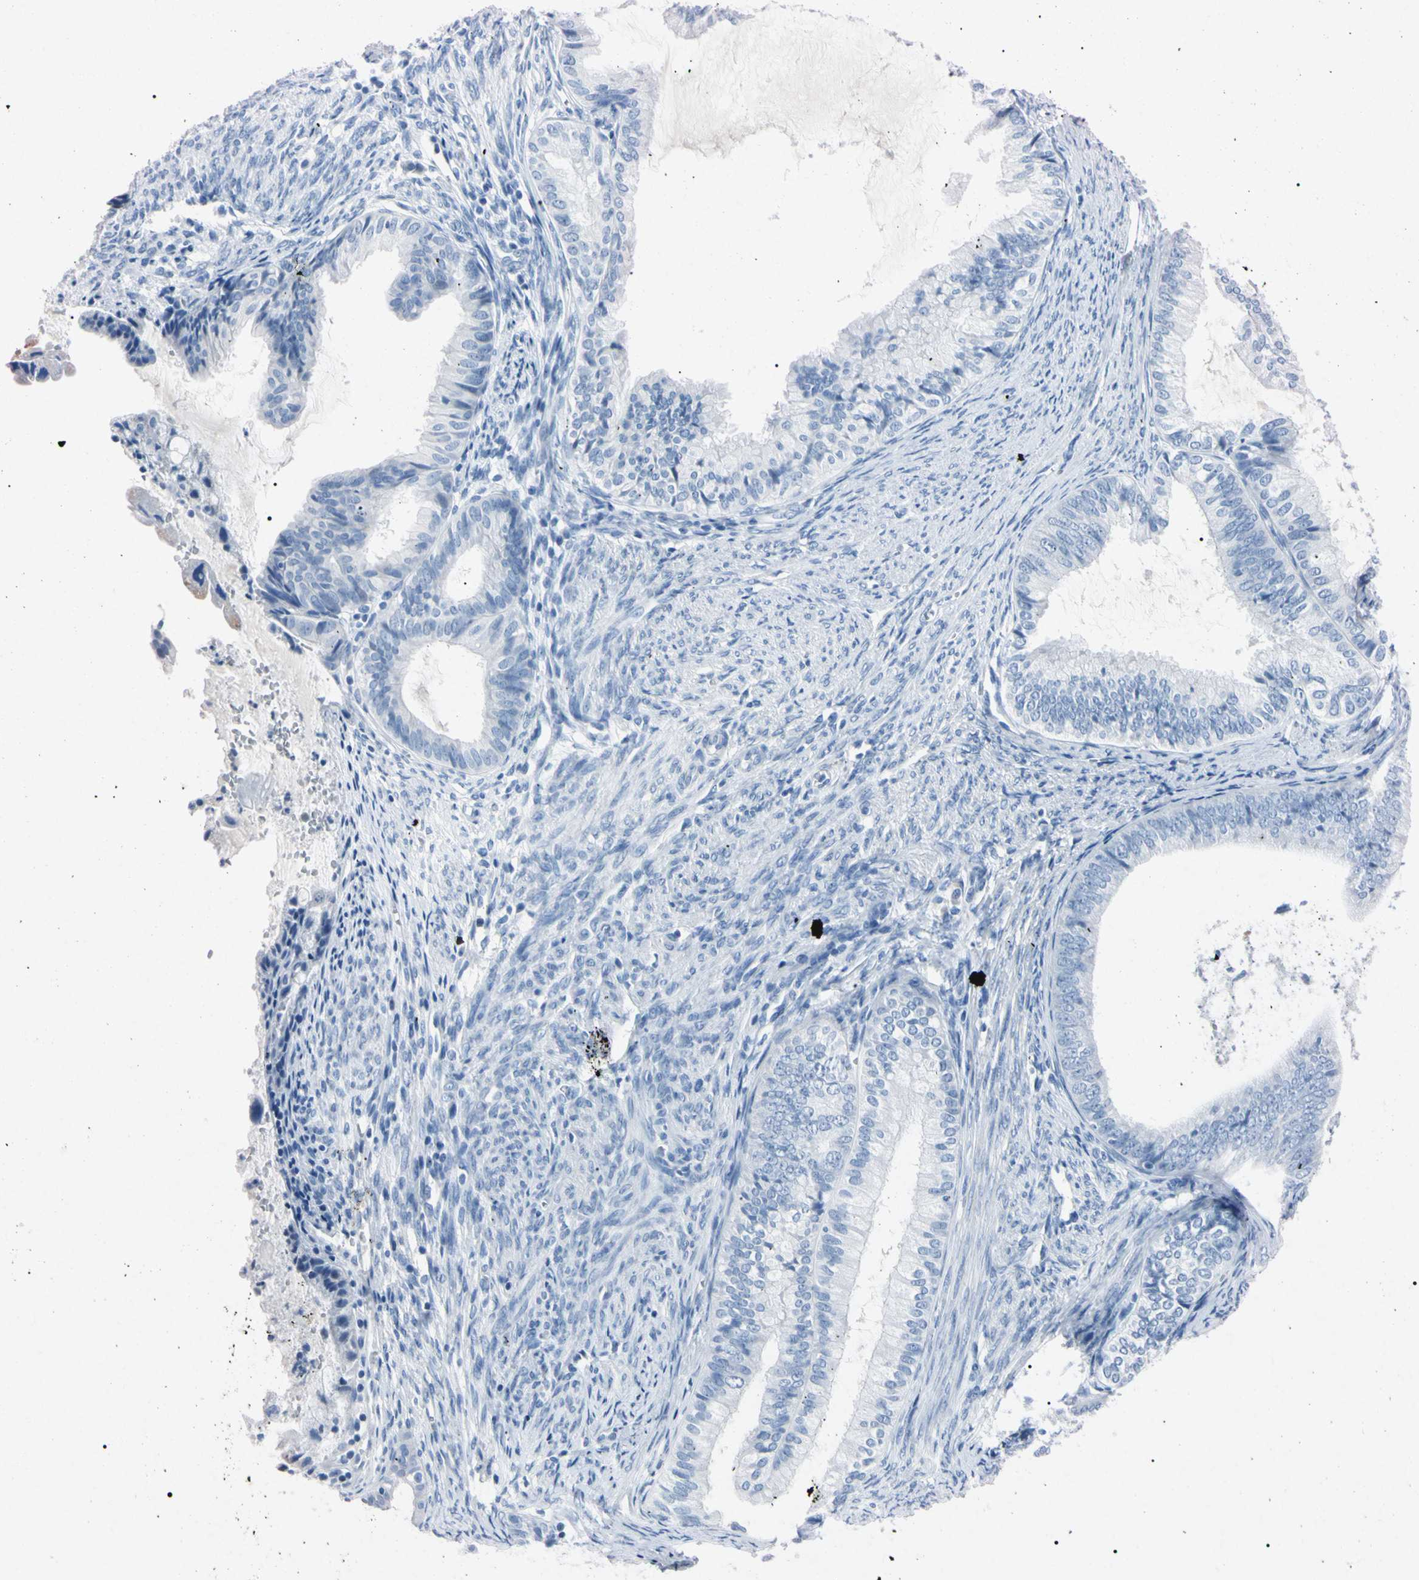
{"staining": {"intensity": "negative", "quantity": "none", "location": "none"}, "tissue": "endometrial cancer", "cell_type": "Tumor cells", "image_type": "cancer", "snomed": [{"axis": "morphology", "description": "Adenocarcinoma, NOS"}, {"axis": "topography", "description": "Endometrium"}], "caption": "Tumor cells show no significant protein staining in endometrial adenocarcinoma. Nuclei are stained in blue.", "gene": "ELN", "patient": {"sex": "female", "age": 86}}